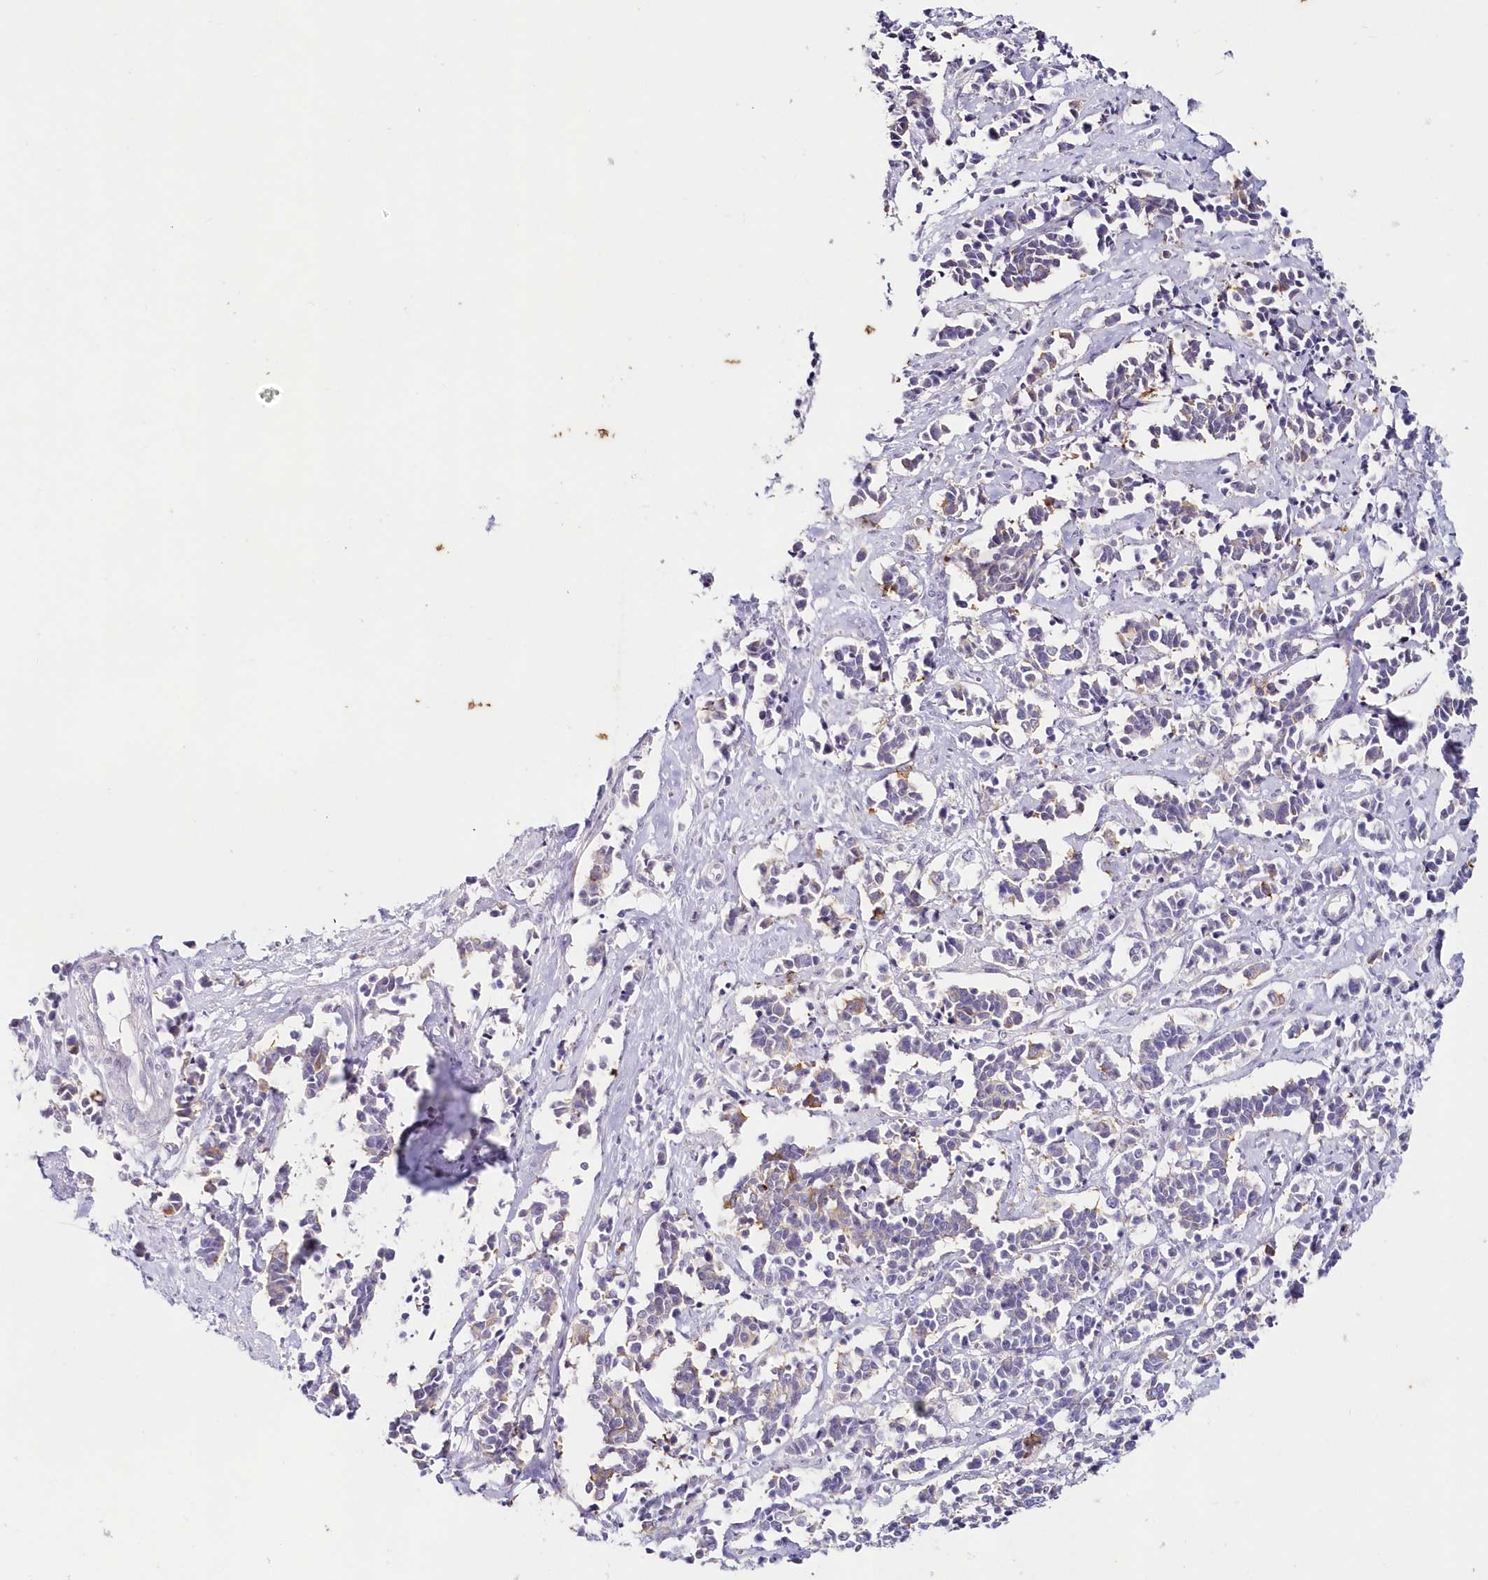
{"staining": {"intensity": "negative", "quantity": "none", "location": "none"}, "tissue": "cervical cancer", "cell_type": "Tumor cells", "image_type": "cancer", "snomed": [{"axis": "morphology", "description": "Normal tissue, NOS"}, {"axis": "morphology", "description": "Squamous cell carcinoma, NOS"}, {"axis": "topography", "description": "Cervix"}], "caption": "Immunohistochemistry image of human squamous cell carcinoma (cervical) stained for a protein (brown), which exhibits no staining in tumor cells. Brightfield microscopy of IHC stained with DAB (3,3'-diaminobenzidine) (brown) and hematoxylin (blue), captured at high magnification.", "gene": "SNED1", "patient": {"sex": "female", "age": 35}}